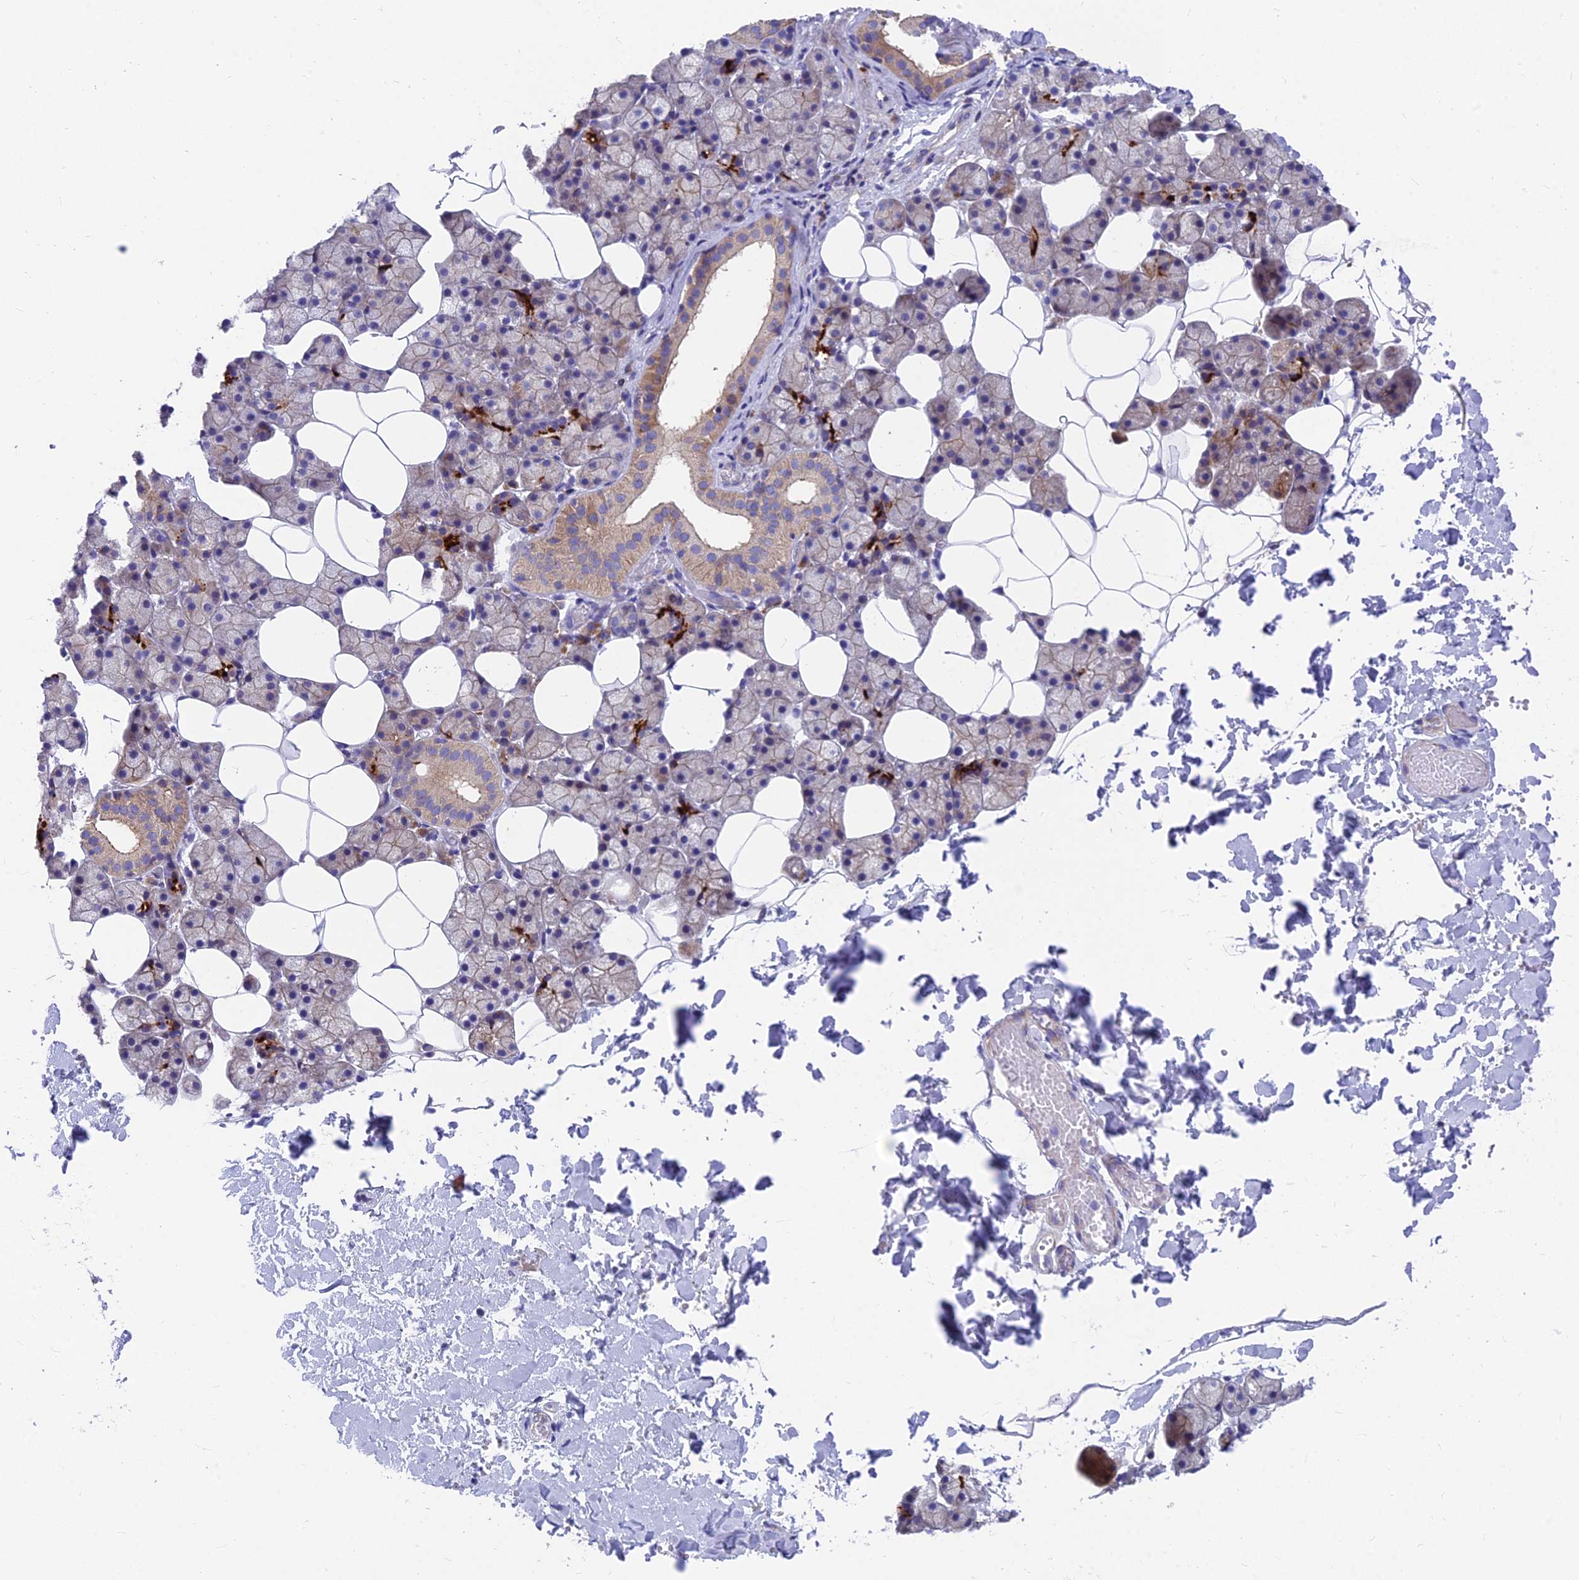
{"staining": {"intensity": "moderate", "quantity": "<25%", "location": "cytoplasmic/membranous"}, "tissue": "salivary gland", "cell_type": "Glandular cells", "image_type": "normal", "snomed": [{"axis": "morphology", "description": "Normal tissue, NOS"}, {"axis": "topography", "description": "Salivary gland"}], "caption": "IHC photomicrograph of benign salivary gland stained for a protein (brown), which reveals low levels of moderate cytoplasmic/membranous expression in about <25% of glandular cells.", "gene": "MVB12A", "patient": {"sex": "female", "age": 33}}